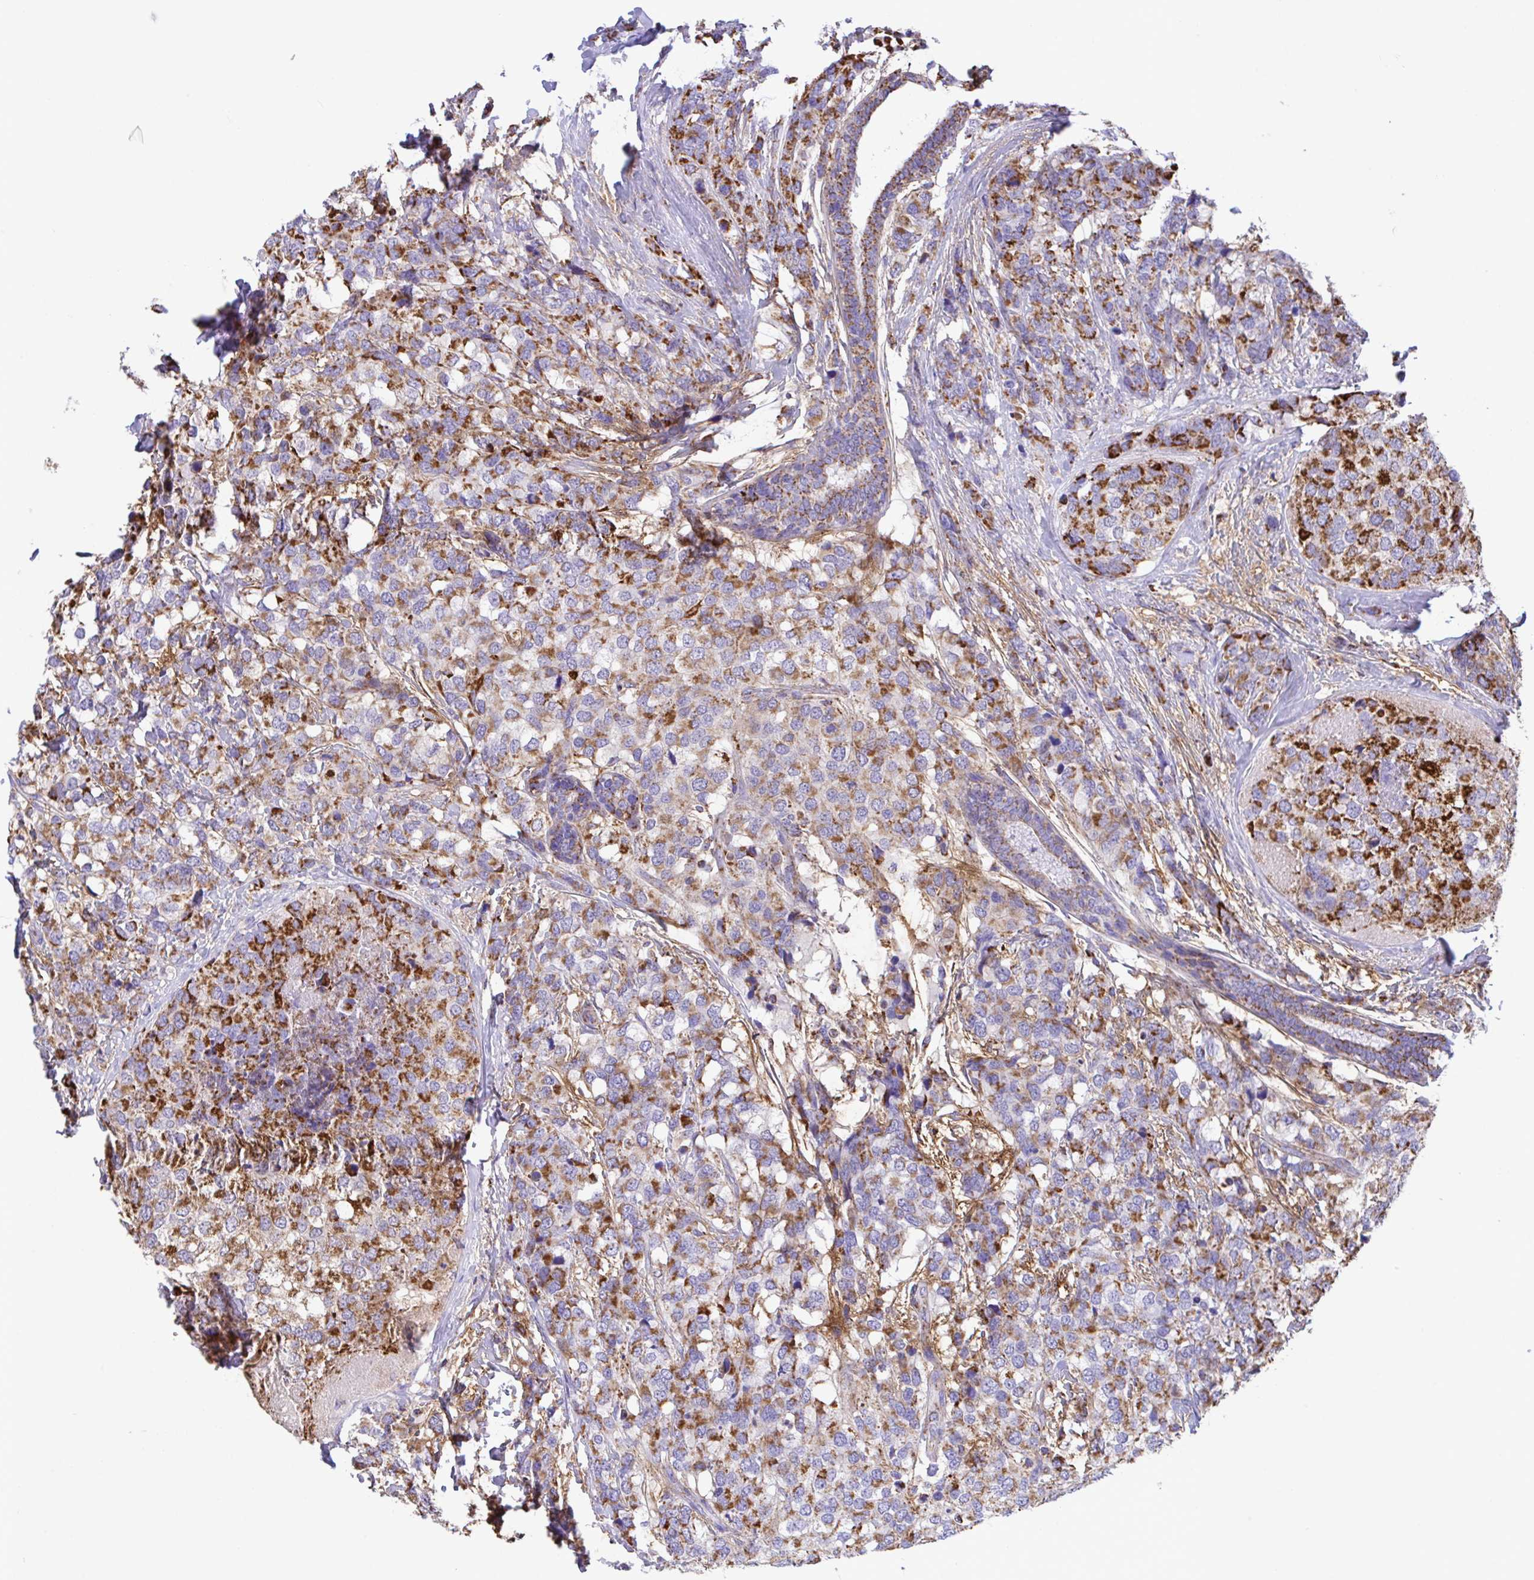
{"staining": {"intensity": "moderate", "quantity": ">75%", "location": "cytoplasmic/membranous"}, "tissue": "breast cancer", "cell_type": "Tumor cells", "image_type": "cancer", "snomed": [{"axis": "morphology", "description": "Lobular carcinoma"}, {"axis": "topography", "description": "Breast"}], "caption": "Immunohistochemical staining of human lobular carcinoma (breast) shows medium levels of moderate cytoplasmic/membranous positivity in approximately >75% of tumor cells. Immunohistochemistry stains the protein in brown and the nuclei are stained blue.", "gene": "PCMTD2", "patient": {"sex": "female", "age": 59}}